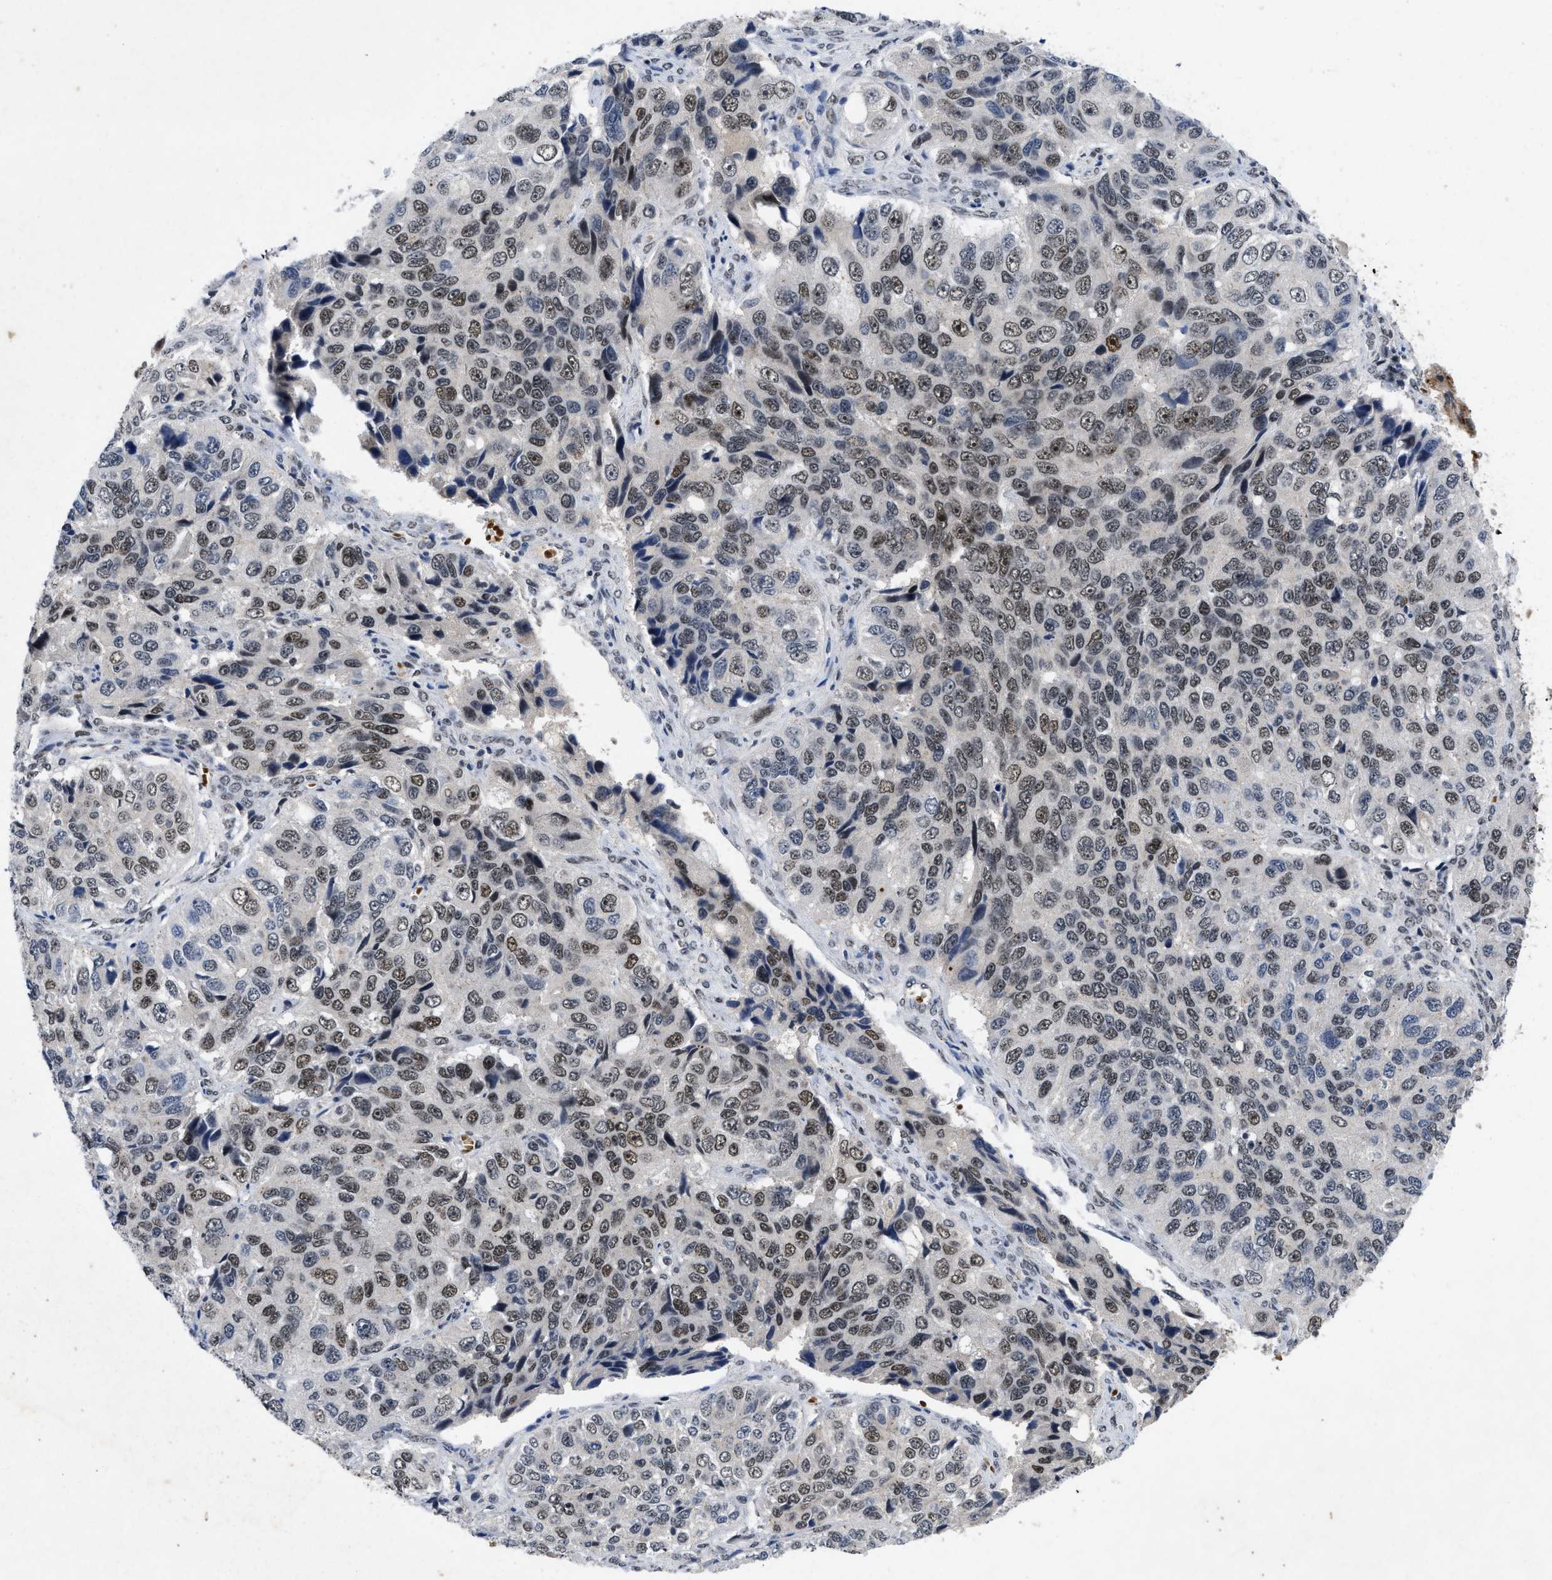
{"staining": {"intensity": "weak", "quantity": ">75%", "location": "nuclear"}, "tissue": "ovarian cancer", "cell_type": "Tumor cells", "image_type": "cancer", "snomed": [{"axis": "morphology", "description": "Carcinoma, endometroid"}, {"axis": "topography", "description": "Ovary"}], "caption": "High-magnification brightfield microscopy of ovarian endometroid carcinoma stained with DAB (brown) and counterstained with hematoxylin (blue). tumor cells exhibit weak nuclear positivity is present in about>75% of cells.", "gene": "ZNF346", "patient": {"sex": "female", "age": 51}}